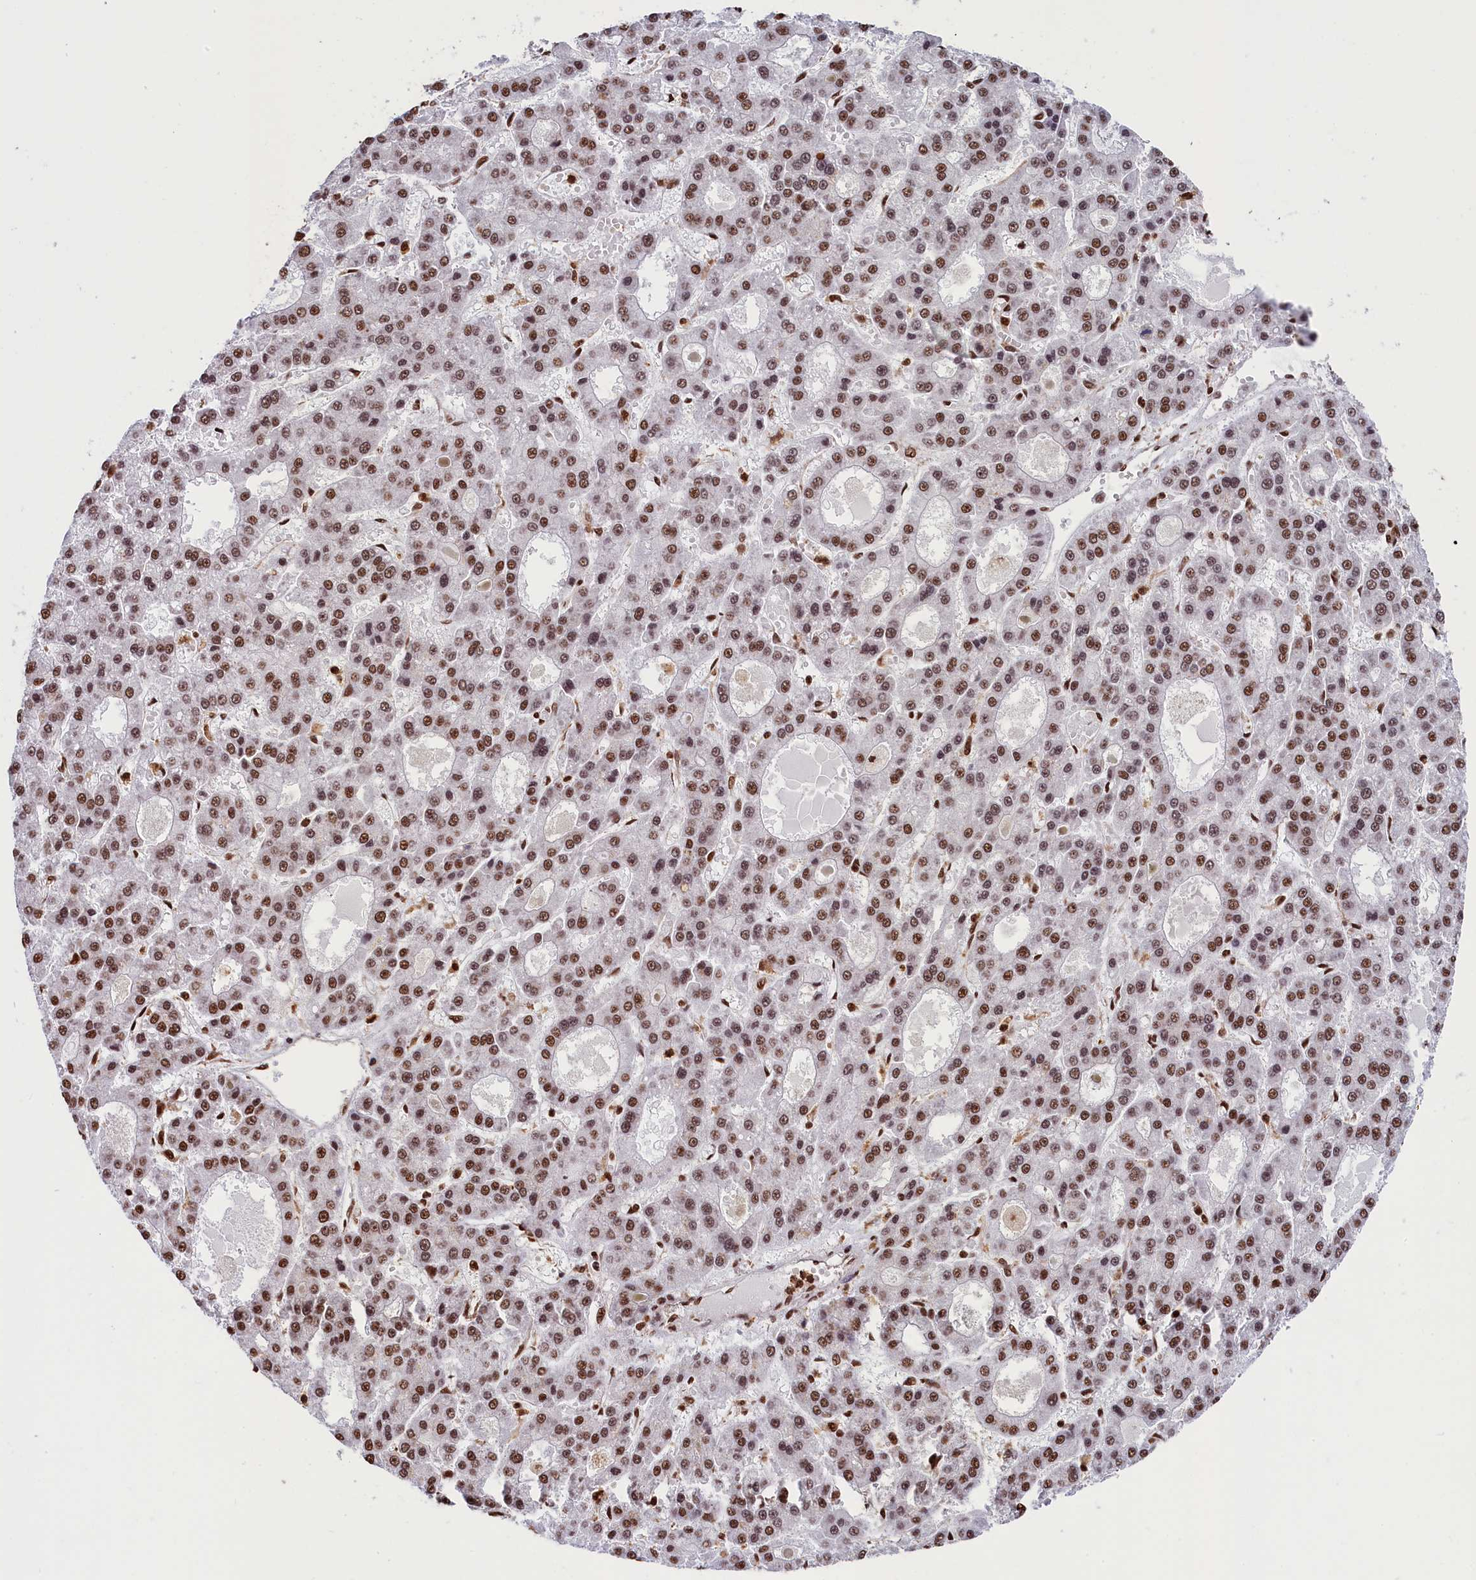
{"staining": {"intensity": "strong", "quantity": ">75%", "location": "nuclear"}, "tissue": "liver cancer", "cell_type": "Tumor cells", "image_type": "cancer", "snomed": [{"axis": "morphology", "description": "Carcinoma, Hepatocellular, NOS"}, {"axis": "topography", "description": "Liver"}], "caption": "Tumor cells demonstrate strong nuclear staining in about >75% of cells in liver hepatocellular carcinoma. The staining is performed using DAB (3,3'-diaminobenzidine) brown chromogen to label protein expression. The nuclei are counter-stained blue using hematoxylin.", "gene": "SNRPD2", "patient": {"sex": "male", "age": 70}}